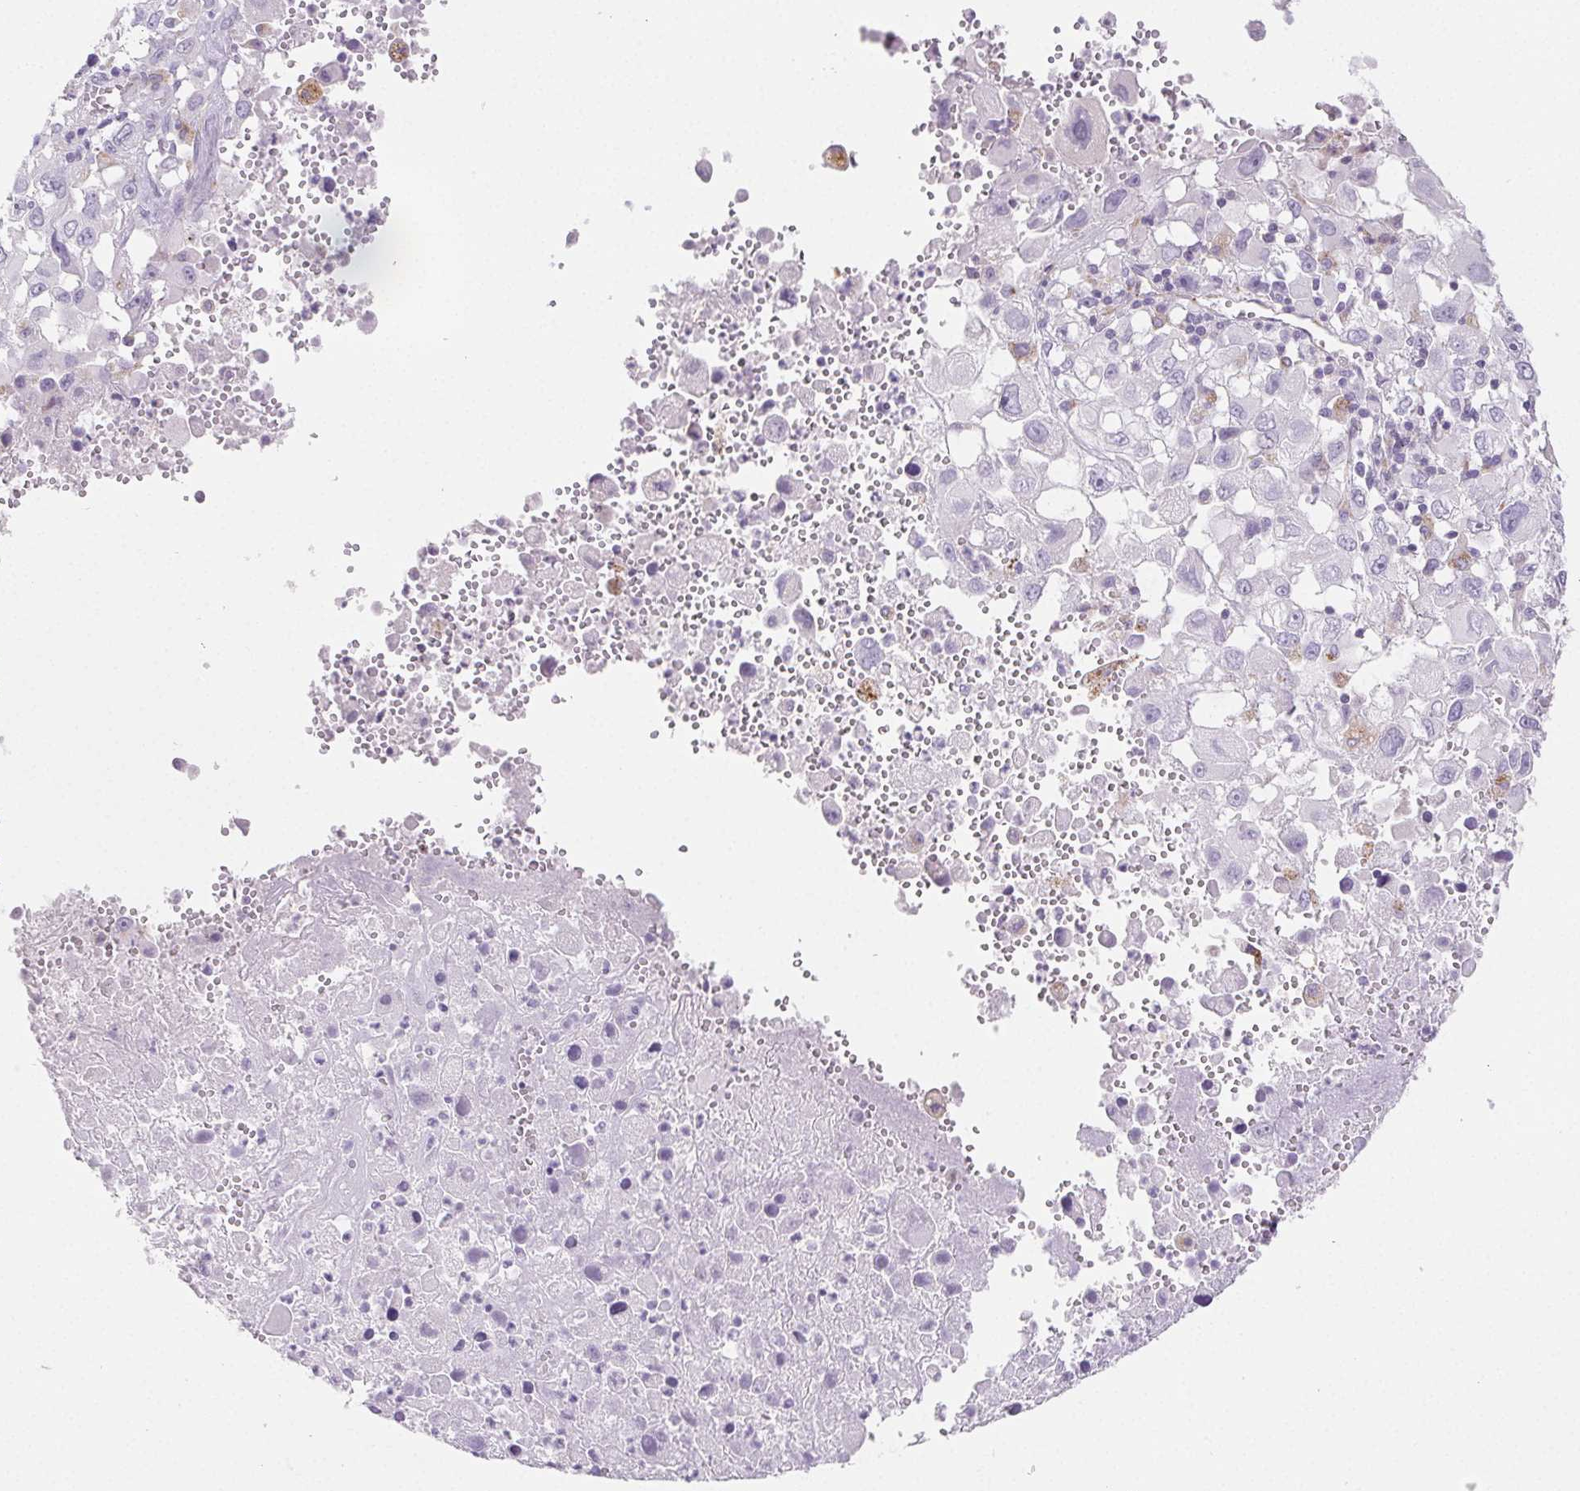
{"staining": {"intensity": "negative", "quantity": "none", "location": "none"}, "tissue": "melanoma", "cell_type": "Tumor cells", "image_type": "cancer", "snomed": [{"axis": "morphology", "description": "Malignant melanoma, Metastatic site"}, {"axis": "topography", "description": "Soft tissue"}], "caption": "The photomicrograph shows no significant expression in tumor cells of melanoma. (Immunohistochemistry, brightfield microscopy, high magnification).", "gene": "LIPA", "patient": {"sex": "male", "age": 50}}